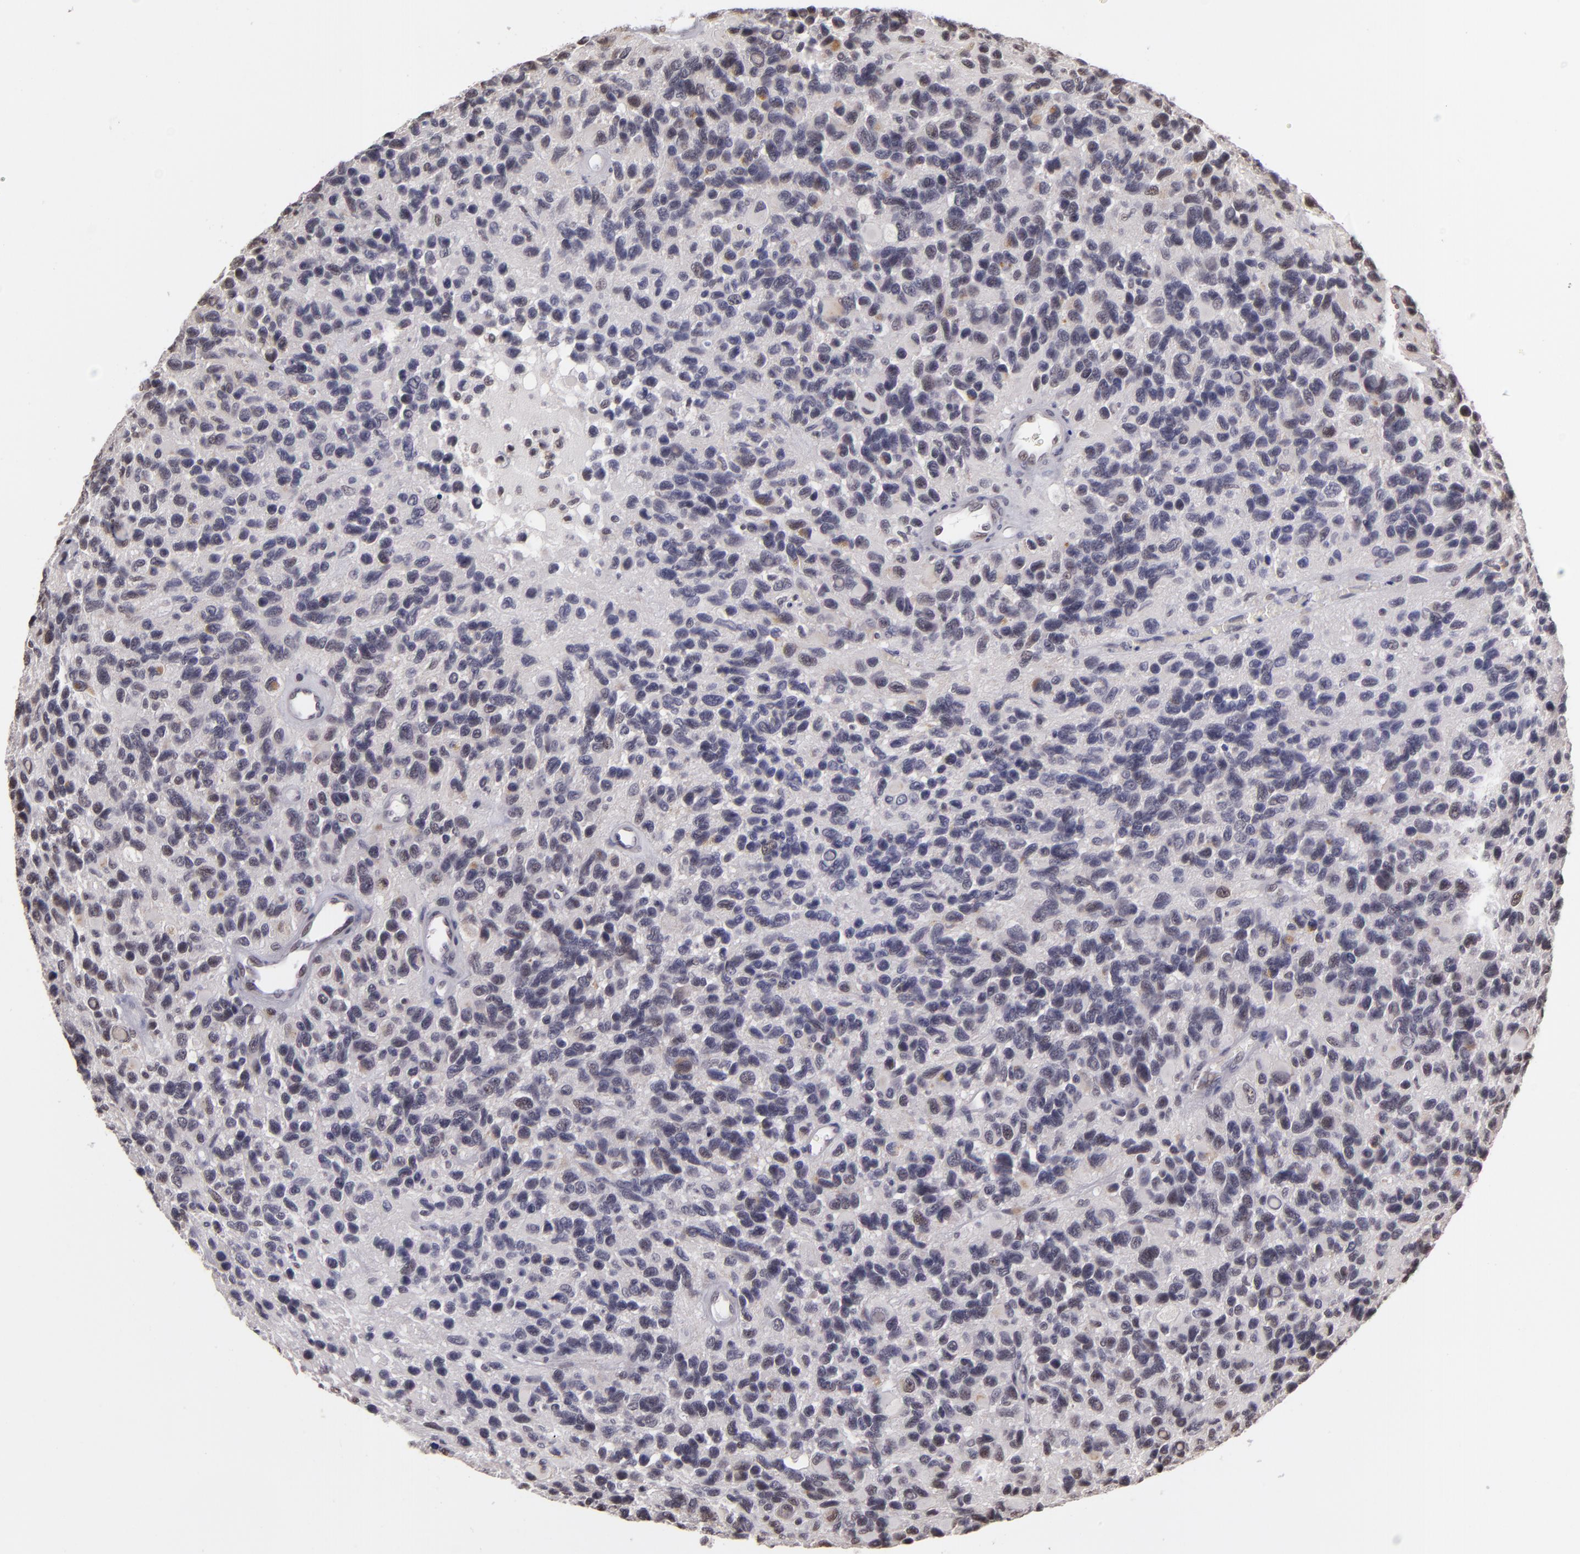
{"staining": {"intensity": "weak", "quantity": "<25%", "location": "nuclear"}, "tissue": "glioma", "cell_type": "Tumor cells", "image_type": "cancer", "snomed": [{"axis": "morphology", "description": "Glioma, malignant, High grade"}, {"axis": "topography", "description": "Brain"}], "caption": "This is an immunohistochemistry (IHC) micrograph of glioma. There is no positivity in tumor cells.", "gene": "INTS6", "patient": {"sex": "male", "age": 77}}